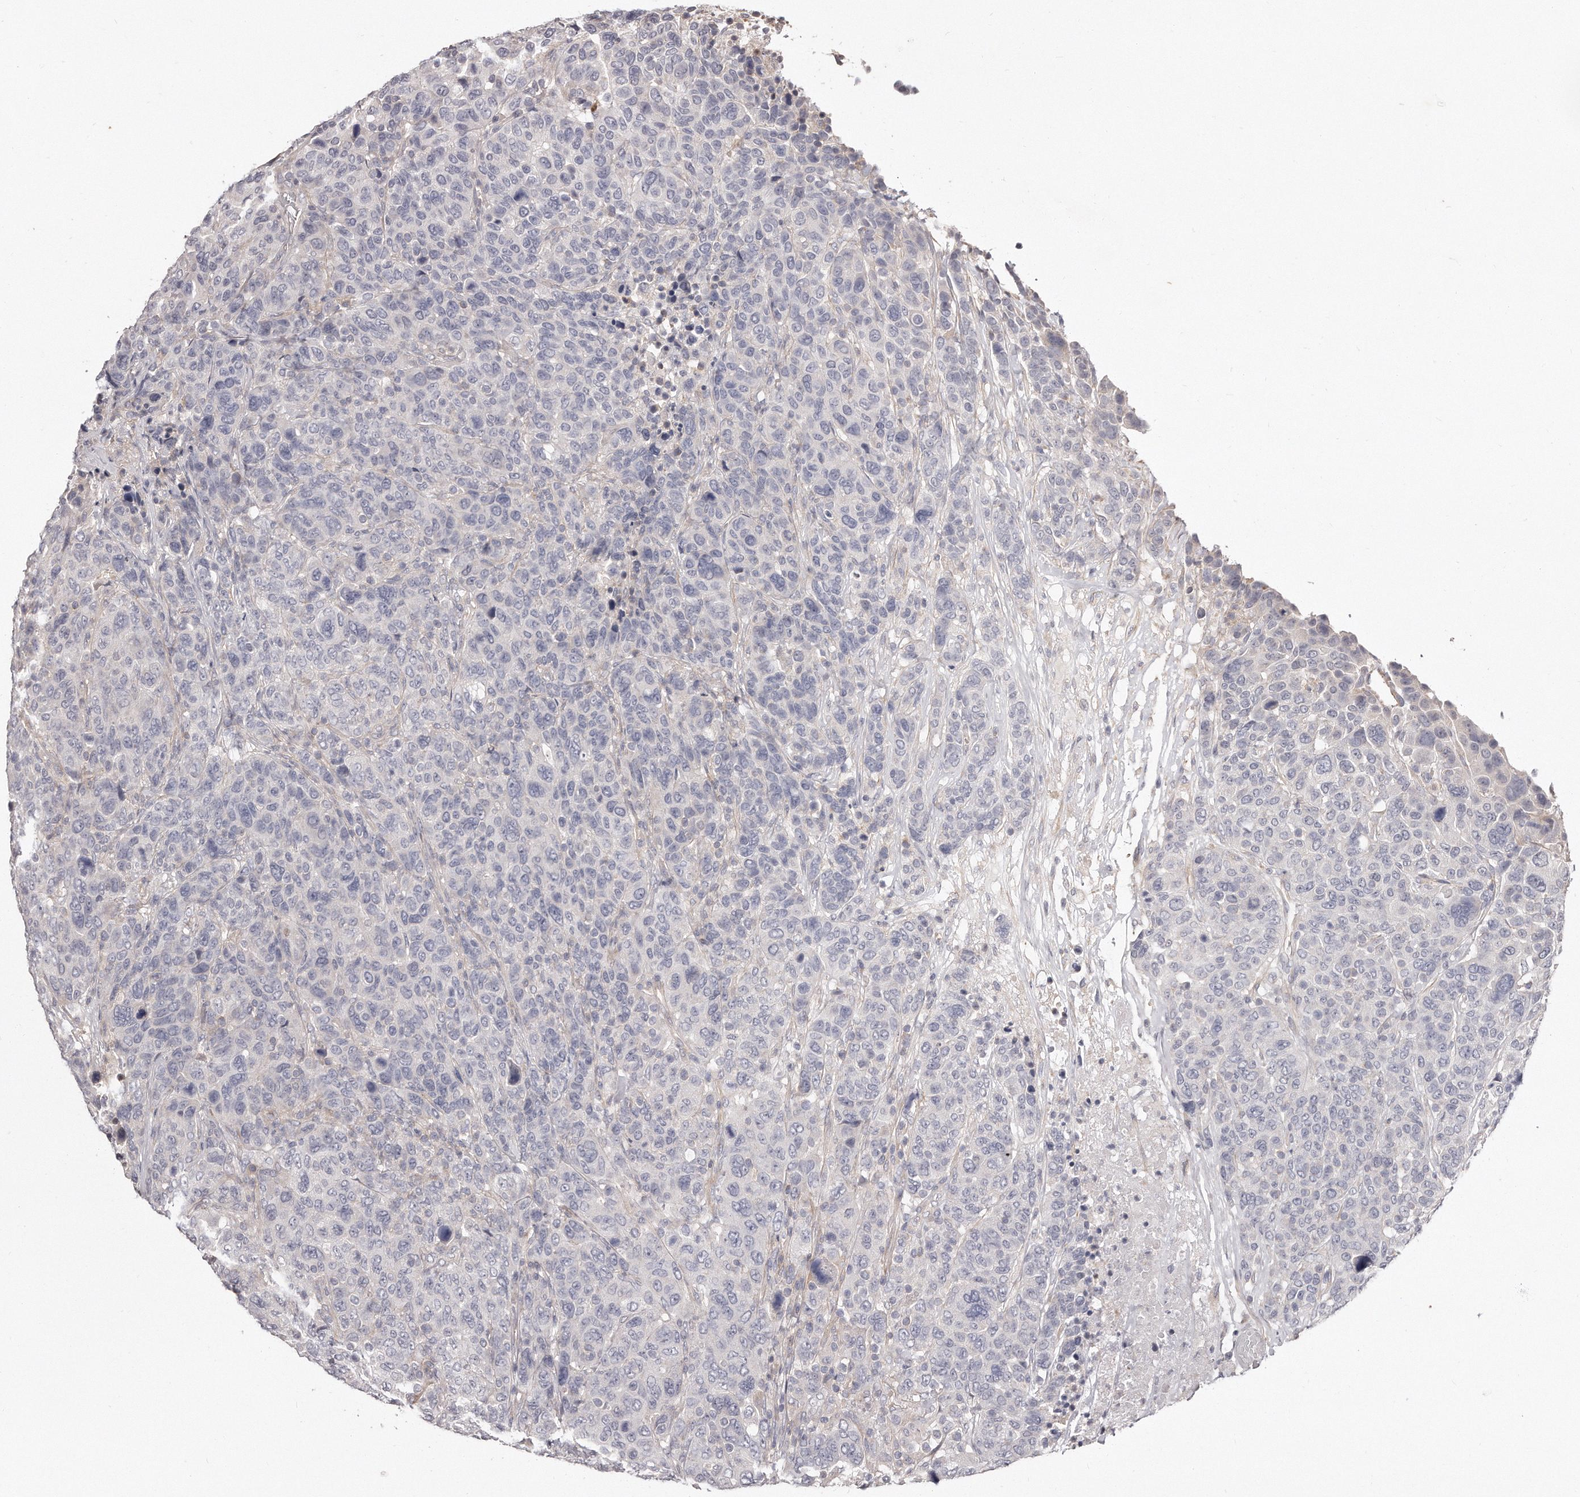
{"staining": {"intensity": "negative", "quantity": "none", "location": "none"}, "tissue": "breast cancer", "cell_type": "Tumor cells", "image_type": "cancer", "snomed": [{"axis": "morphology", "description": "Duct carcinoma"}, {"axis": "topography", "description": "Breast"}], "caption": "IHC photomicrograph of neoplastic tissue: human infiltrating ductal carcinoma (breast) stained with DAB (3,3'-diaminobenzidine) exhibits no significant protein staining in tumor cells.", "gene": "TTLL4", "patient": {"sex": "female", "age": 37}}